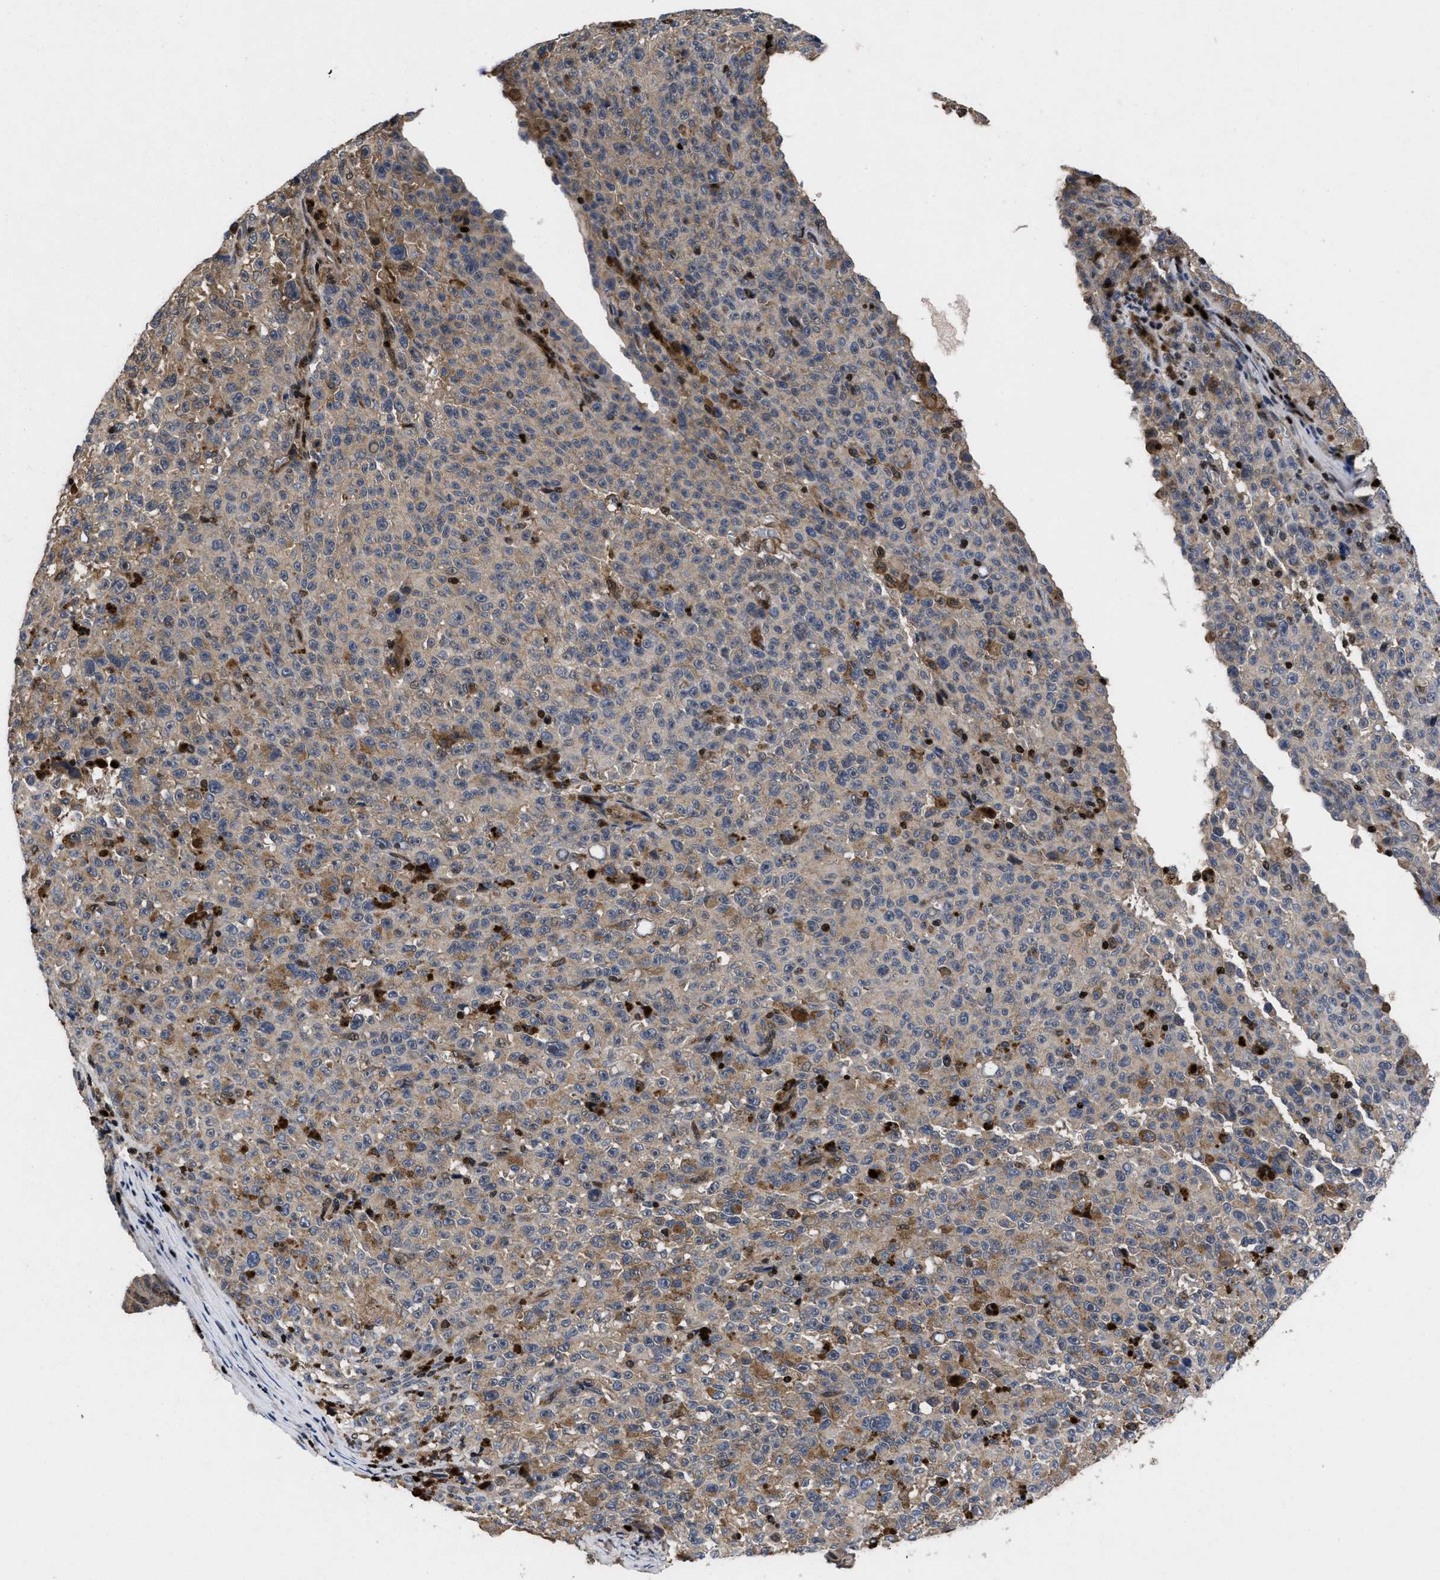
{"staining": {"intensity": "weak", "quantity": "25%-75%", "location": "cytoplasmic/membranous"}, "tissue": "melanoma", "cell_type": "Tumor cells", "image_type": "cancer", "snomed": [{"axis": "morphology", "description": "Malignant melanoma, NOS"}, {"axis": "topography", "description": "Skin"}], "caption": "Immunohistochemistry (IHC) (DAB (3,3'-diaminobenzidine)) staining of melanoma exhibits weak cytoplasmic/membranous protein staining in approximately 25%-75% of tumor cells. The staining was performed using DAB to visualize the protein expression in brown, while the nuclei were stained in blue with hematoxylin (Magnification: 20x).", "gene": "FAM200A", "patient": {"sex": "female", "age": 82}}